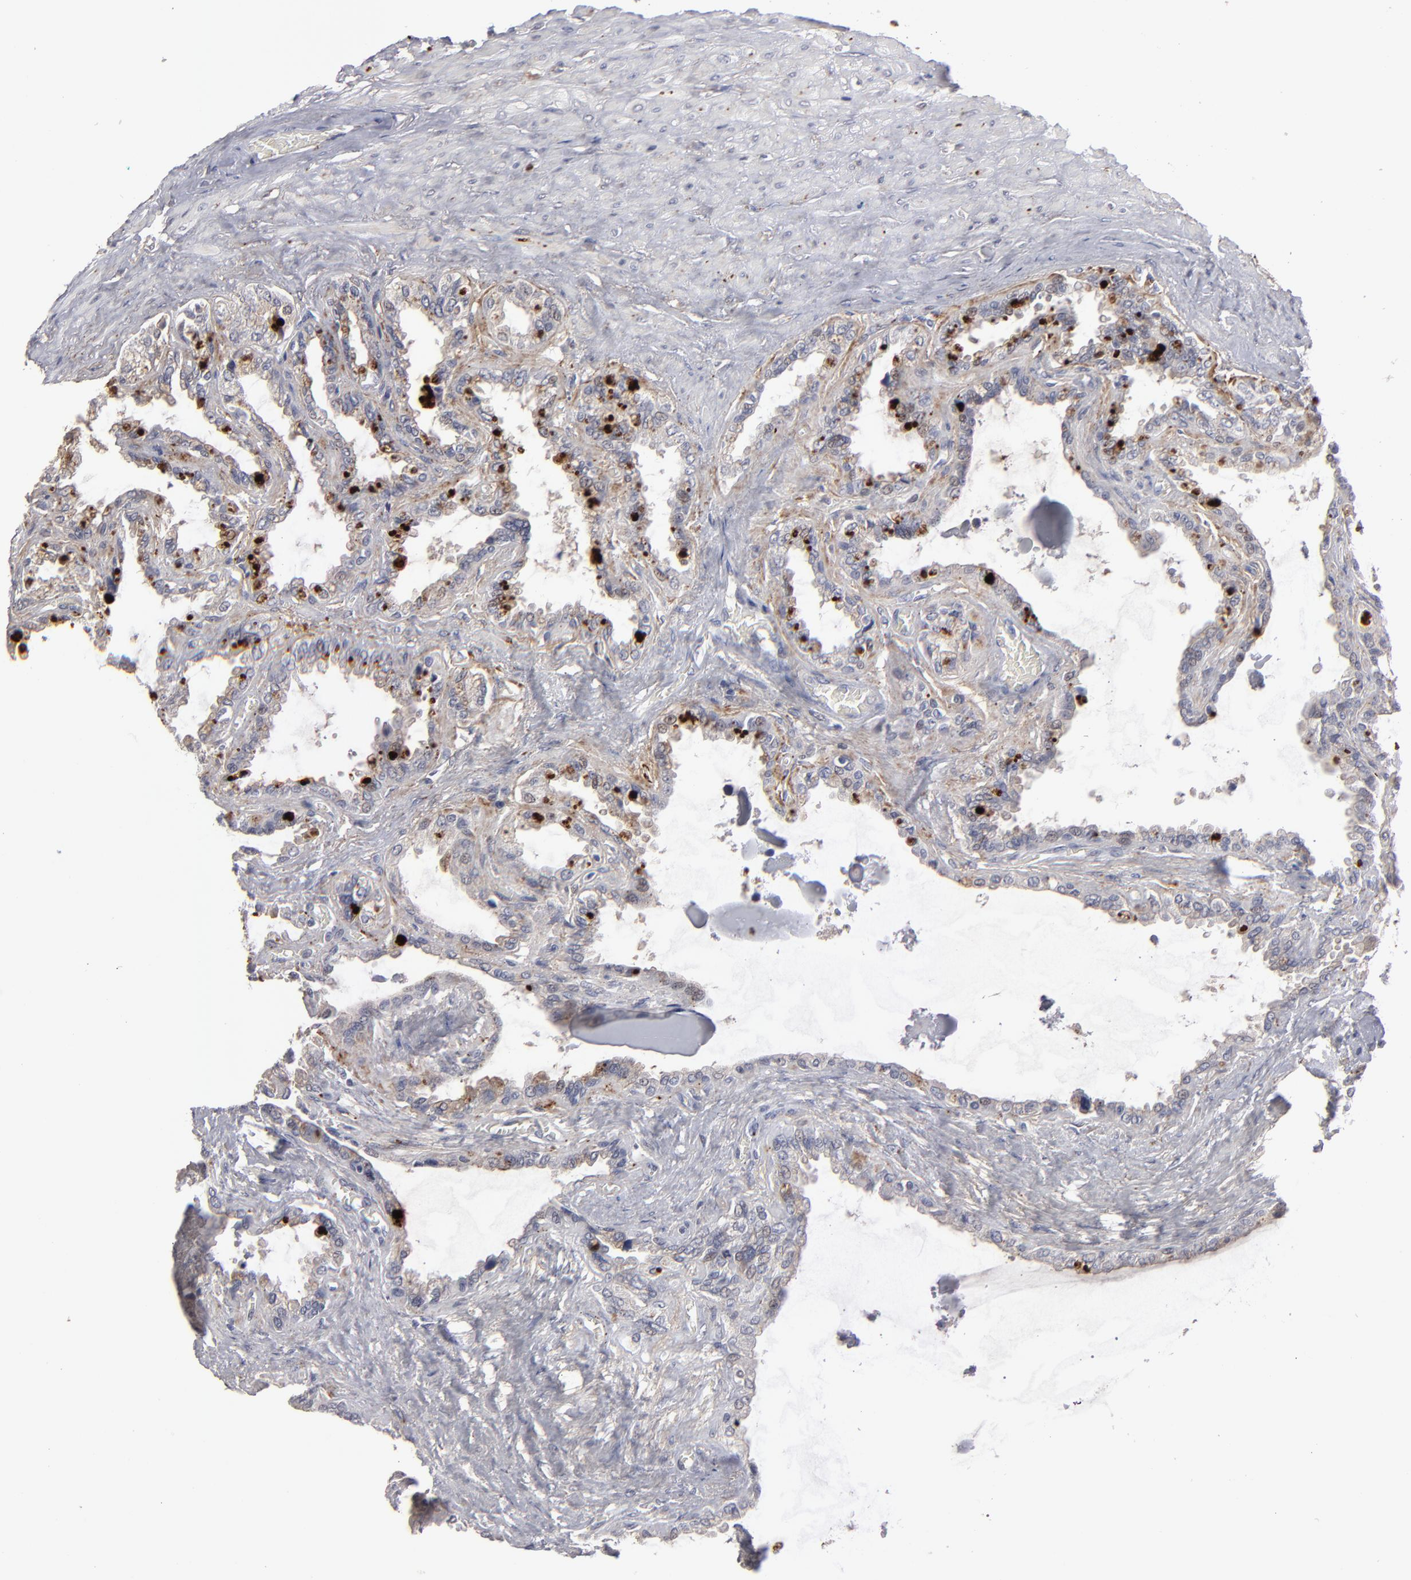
{"staining": {"intensity": "strong", "quantity": "25%-75%", "location": "cytoplasmic/membranous"}, "tissue": "seminal vesicle", "cell_type": "Glandular cells", "image_type": "normal", "snomed": [{"axis": "morphology", "description": "Normal tissue, NOS"}, {"axis": "morphology", "description": "Inflammation, NOS"}, {"axis": "topography", "description": "Urinary bladder"}, {"axis": "topography", "description": "Prostate"}, {"axis": "topography", "description": "Seminal veicle"}], "caption": "Seminal vesicle stained for a protein displays strong cytoplasmic/membranous positivity in glandular cells. (DAB IHC with brightfield microscopy, high magnification).", "gene": "GPM6B", "patient": {"sex": "male", "age": 82}}